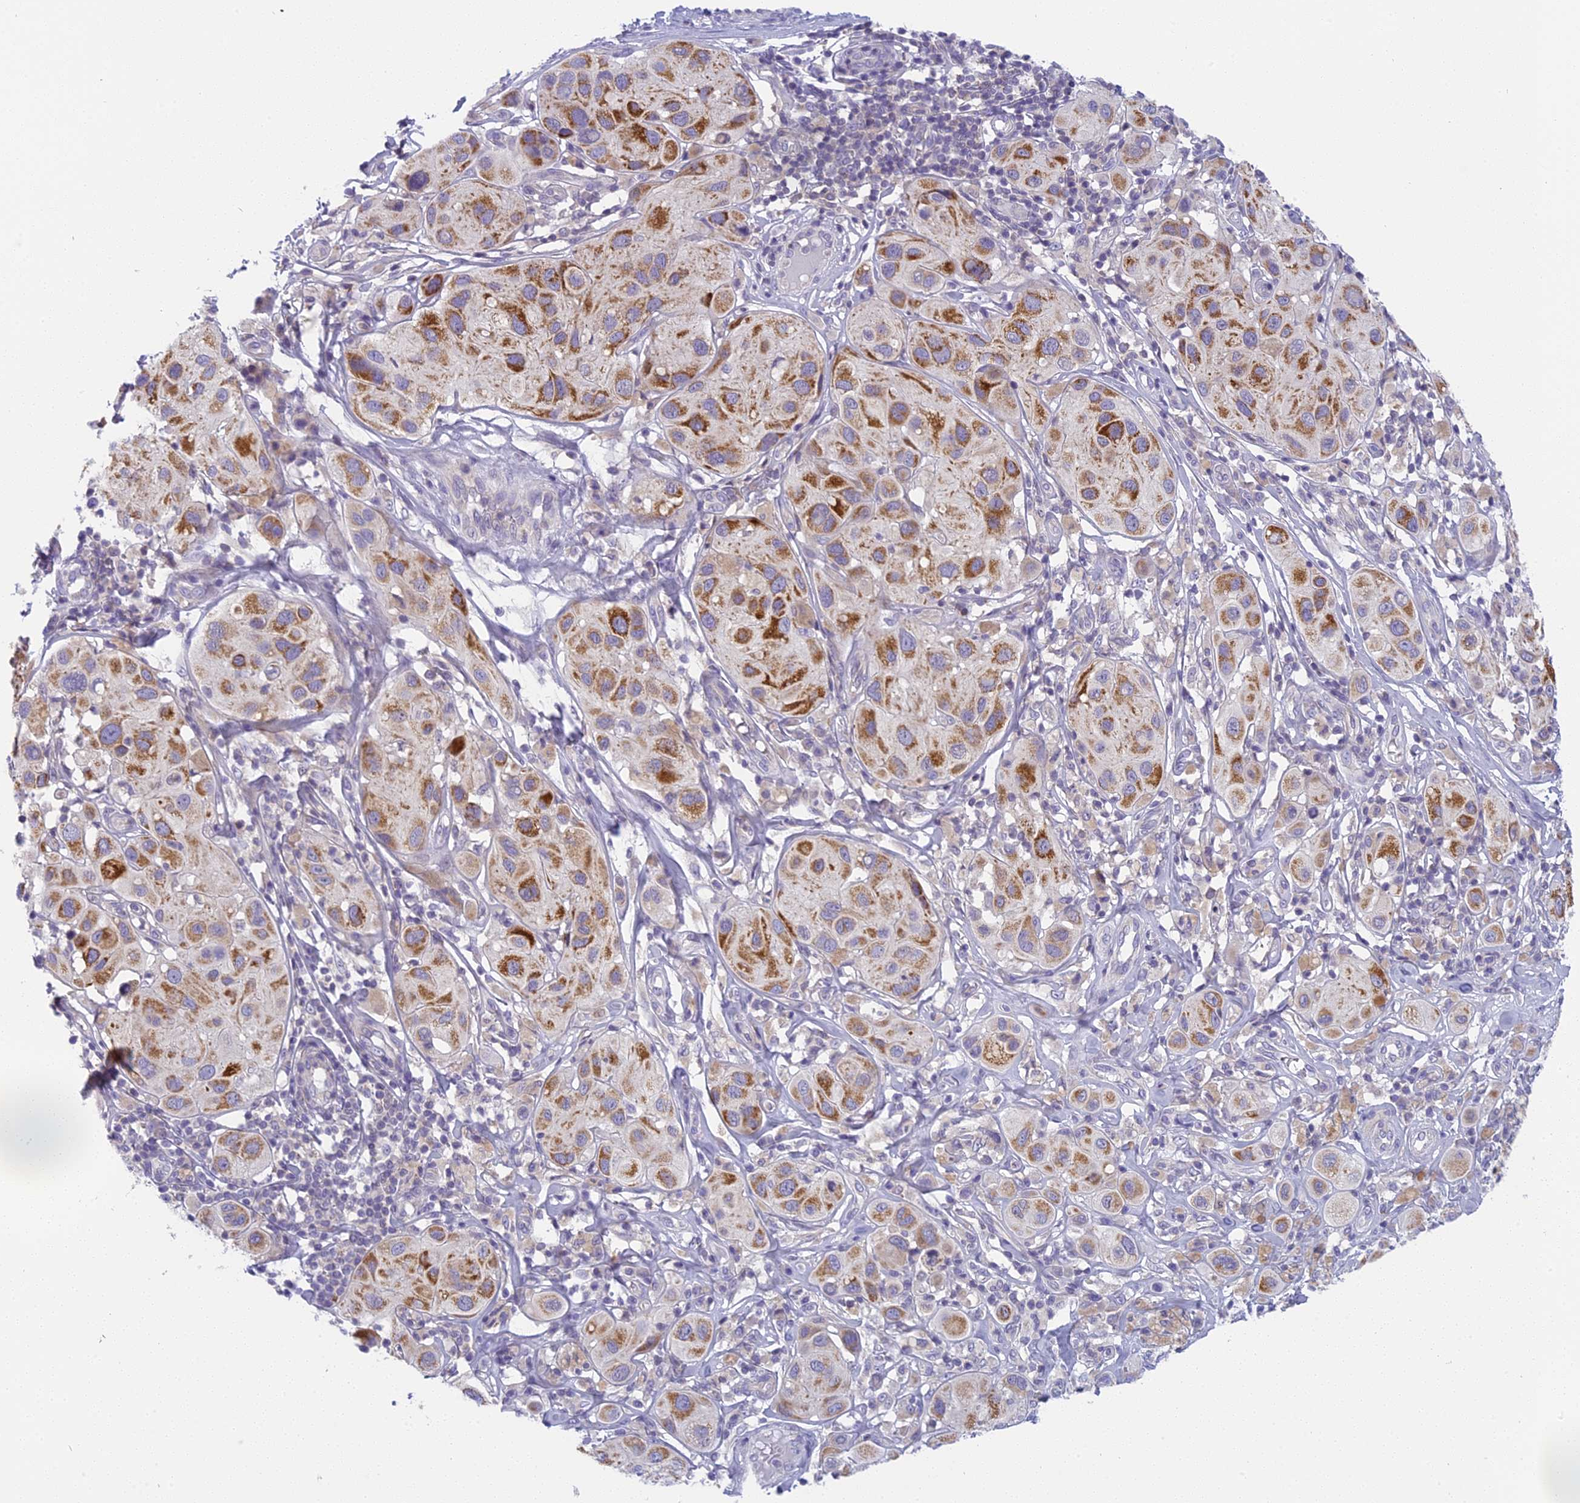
{"staining": {"intensity": "moderate", "quantity": "<25%", "location": "cytoplasmic/membranous"}, "tissue": "melanoma", "cell_type": "Tumor cells", "image_type": "cancer", "snomed": [{"axis": "morphology", "description": "Malignant melanoma, Metastatic site"}, {"axis": "topography", "description": "Skin"}], "caption": "Malignant melanoma (metastatic site) stained for a protein displays moderate cytoplasmic/membranous positivity in tumor cells.", "gene": "ARHGEF37", "patient": {"sex": "male", "age": 41}}